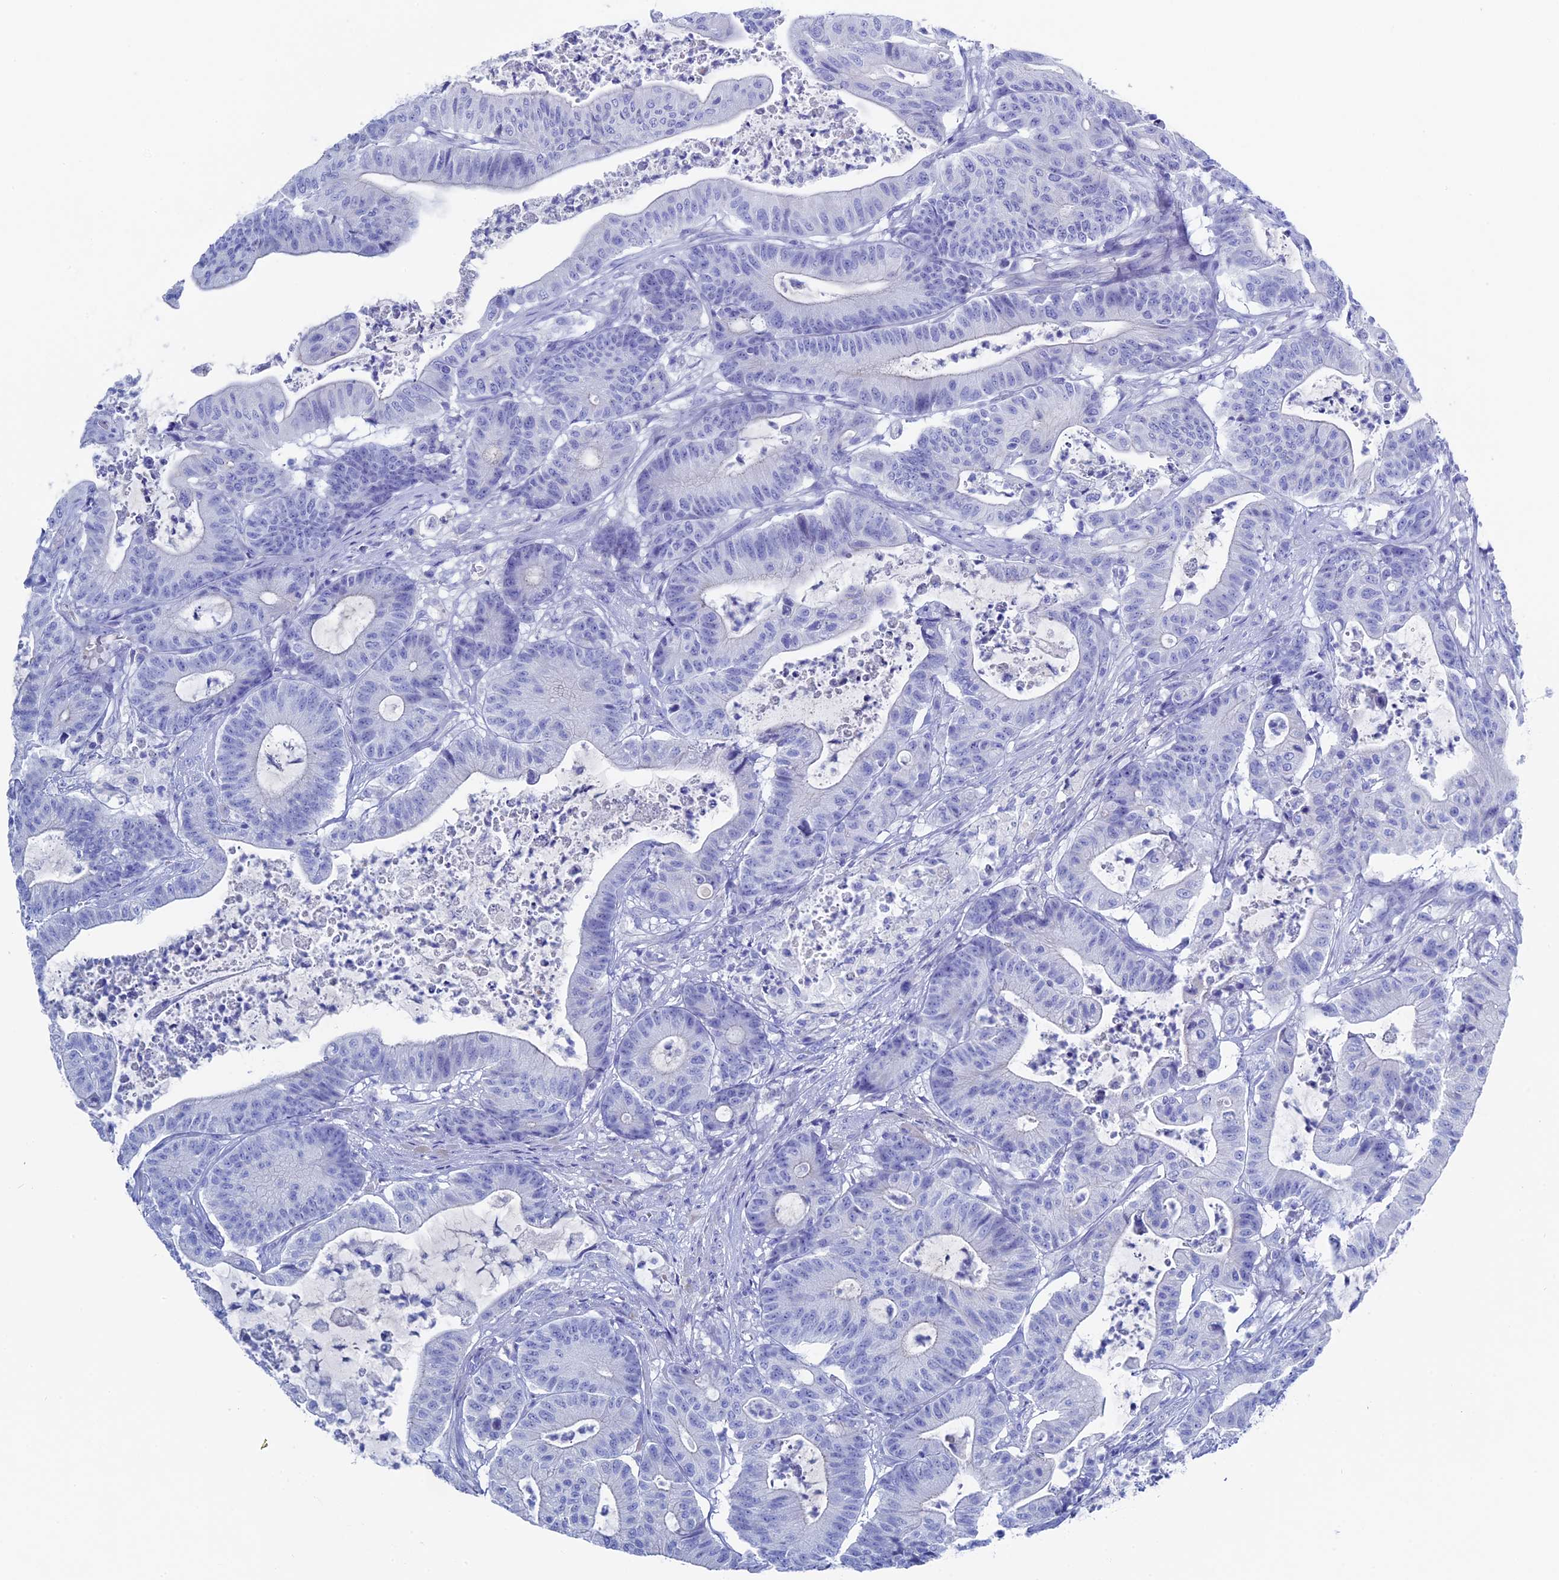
{"staining": {"intensity": "negative", "quantity": "none", "location": "none"}, "tissue": "colorectal cancer", "cell_type": "Tumor cells", "image_type": "cancer", "snomed": [{"axis": "morphology", "description": "Adenocarcinoma, NOS"}, {"axis": "topography", "description": "Colon"}], "caption": "High power microscopy histopathology image of an immunohistochemistry (IHC) photomicrograph of adenocarcinoma (colorectal), revealing no significant positivity in tumor cells. Nuclei are stained in blue.", "gene": "UNC119", "patient": {"sex": "female", "age": 84}}